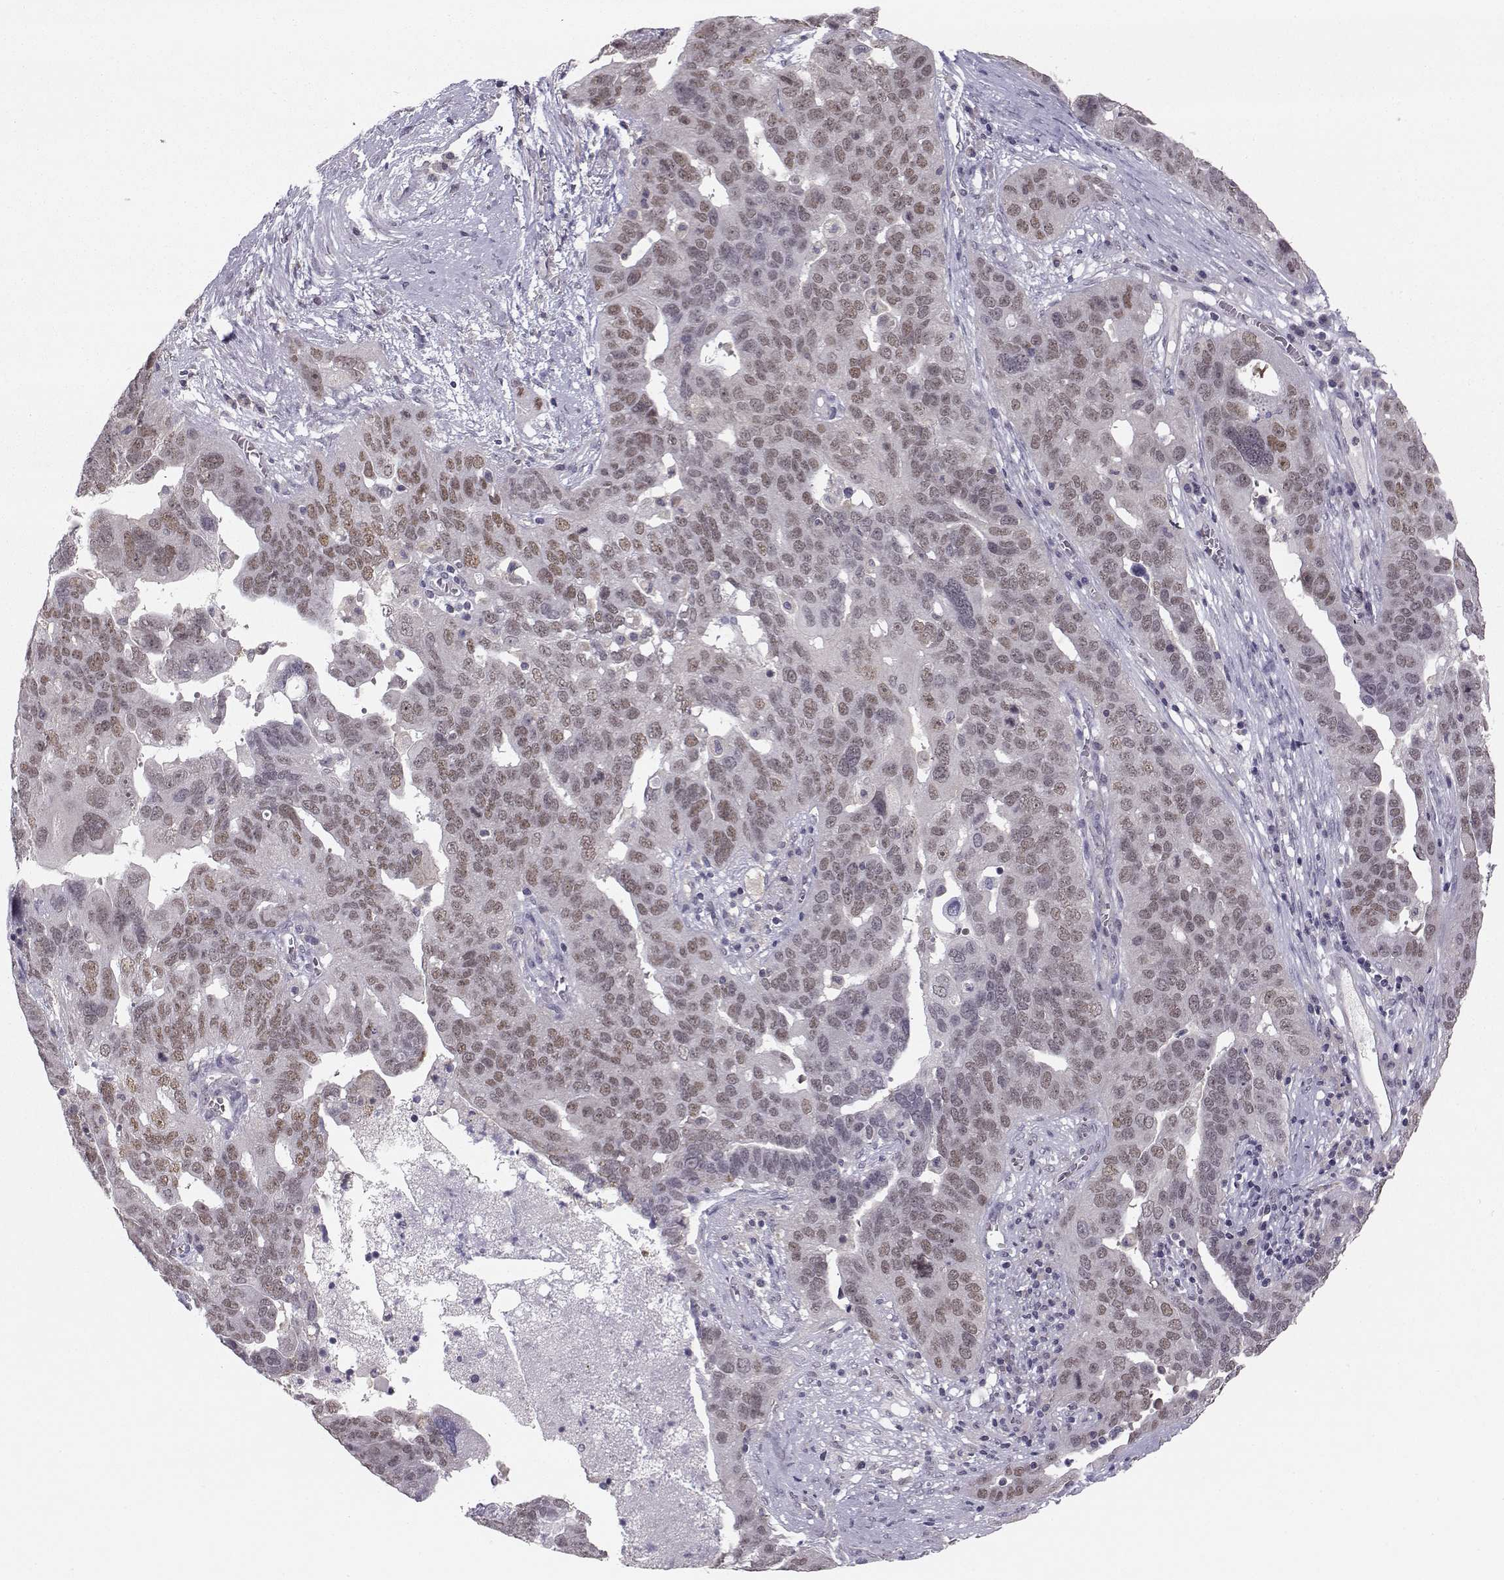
{"staining": {"intensity": "moderate", "quantity": ">75%", "location": "nuclear"}, "tissue": "ovarian cancer", "cell_type": "Tumor cells", "image_type": "cancer", "snomed": [{"axis": "morphology", "description": "Carcinoma, endometroid"}, {"axis": "topography", "description": "Soft tissue"}, {"axis": "topography", "description": "Ovary"}], "caption": "DAB (3,3'-diaminobenzidine) immunohistochemical staining of human ovarian endometroid carcinoma shows moderate nuclear protein staining in about >75% of tumor cells.", "gene": "KIF13B", "patient": {"sex": "female", "age": 52}}